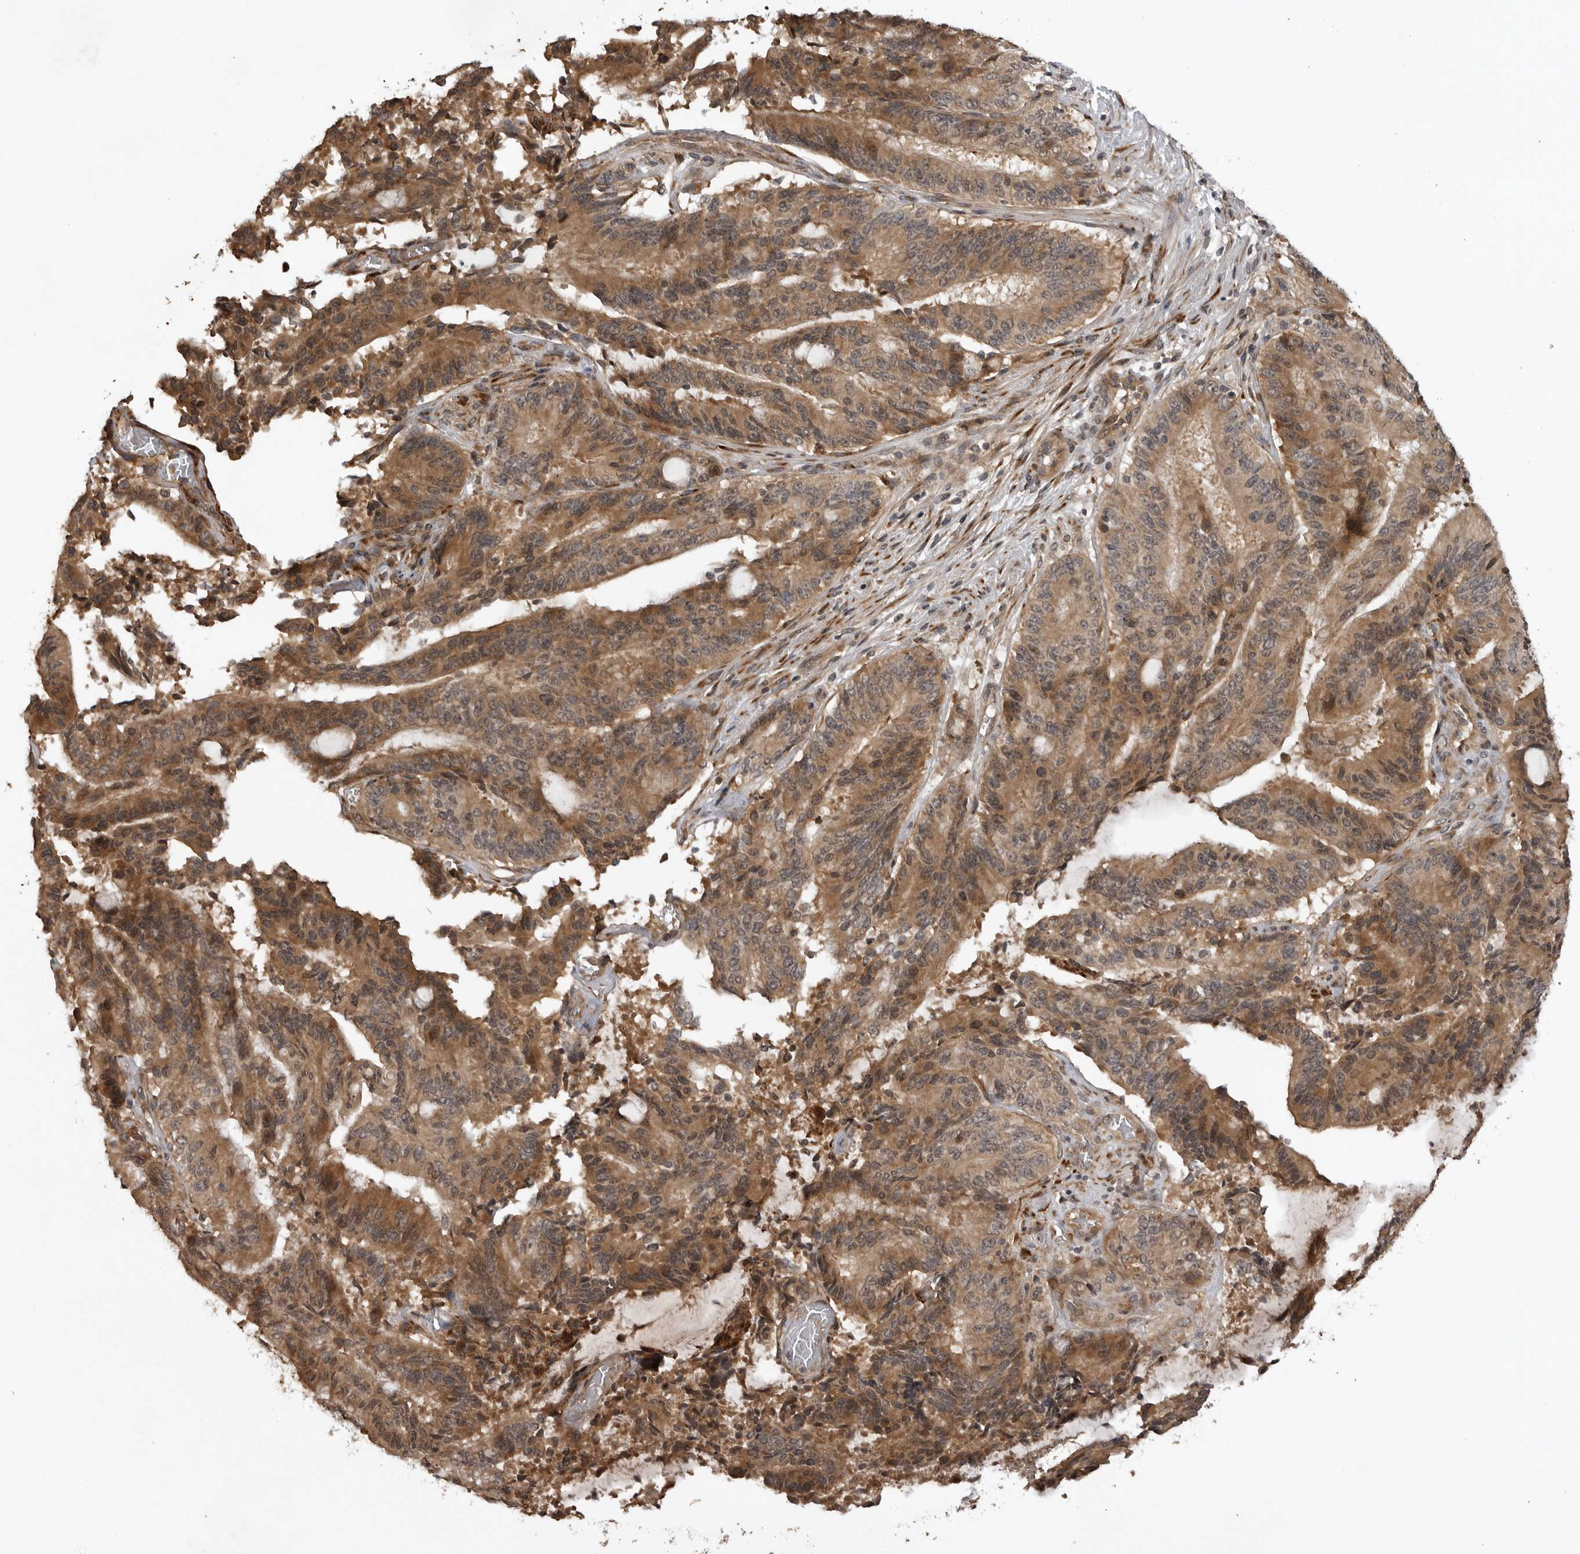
{"staining": {"intensity": "moderate", "quantity": ">75%", "location": "cytoplasmic/membranous,nuclear"}, "tissue": "liver cancer", "cell_type": "Tumor cells", "image_type": "cancer", "snomed": [{"axis": "morphology", "description": "Normal tissue, NOS"}, {"axis": "morphology", "description": "Cholangiocarcinoma"}, {"axis": "topography", "description": "Liver"}, {"axis": "topography", "description": "Peripheral nerve tissue"}], "caption": "A photomicrograph of liver cholangiocarcinoma stained for a protein demonstrates moderate cytoplasmic/membranous and nuclear brown staining in tumor cells. The staining is performed using DAB brown chromogen to label protein expression. The nuclei are counter-stained blue using hematoxylin.", "gene": "AKAP7", "patient": {"sex": "female", "age": 73}}